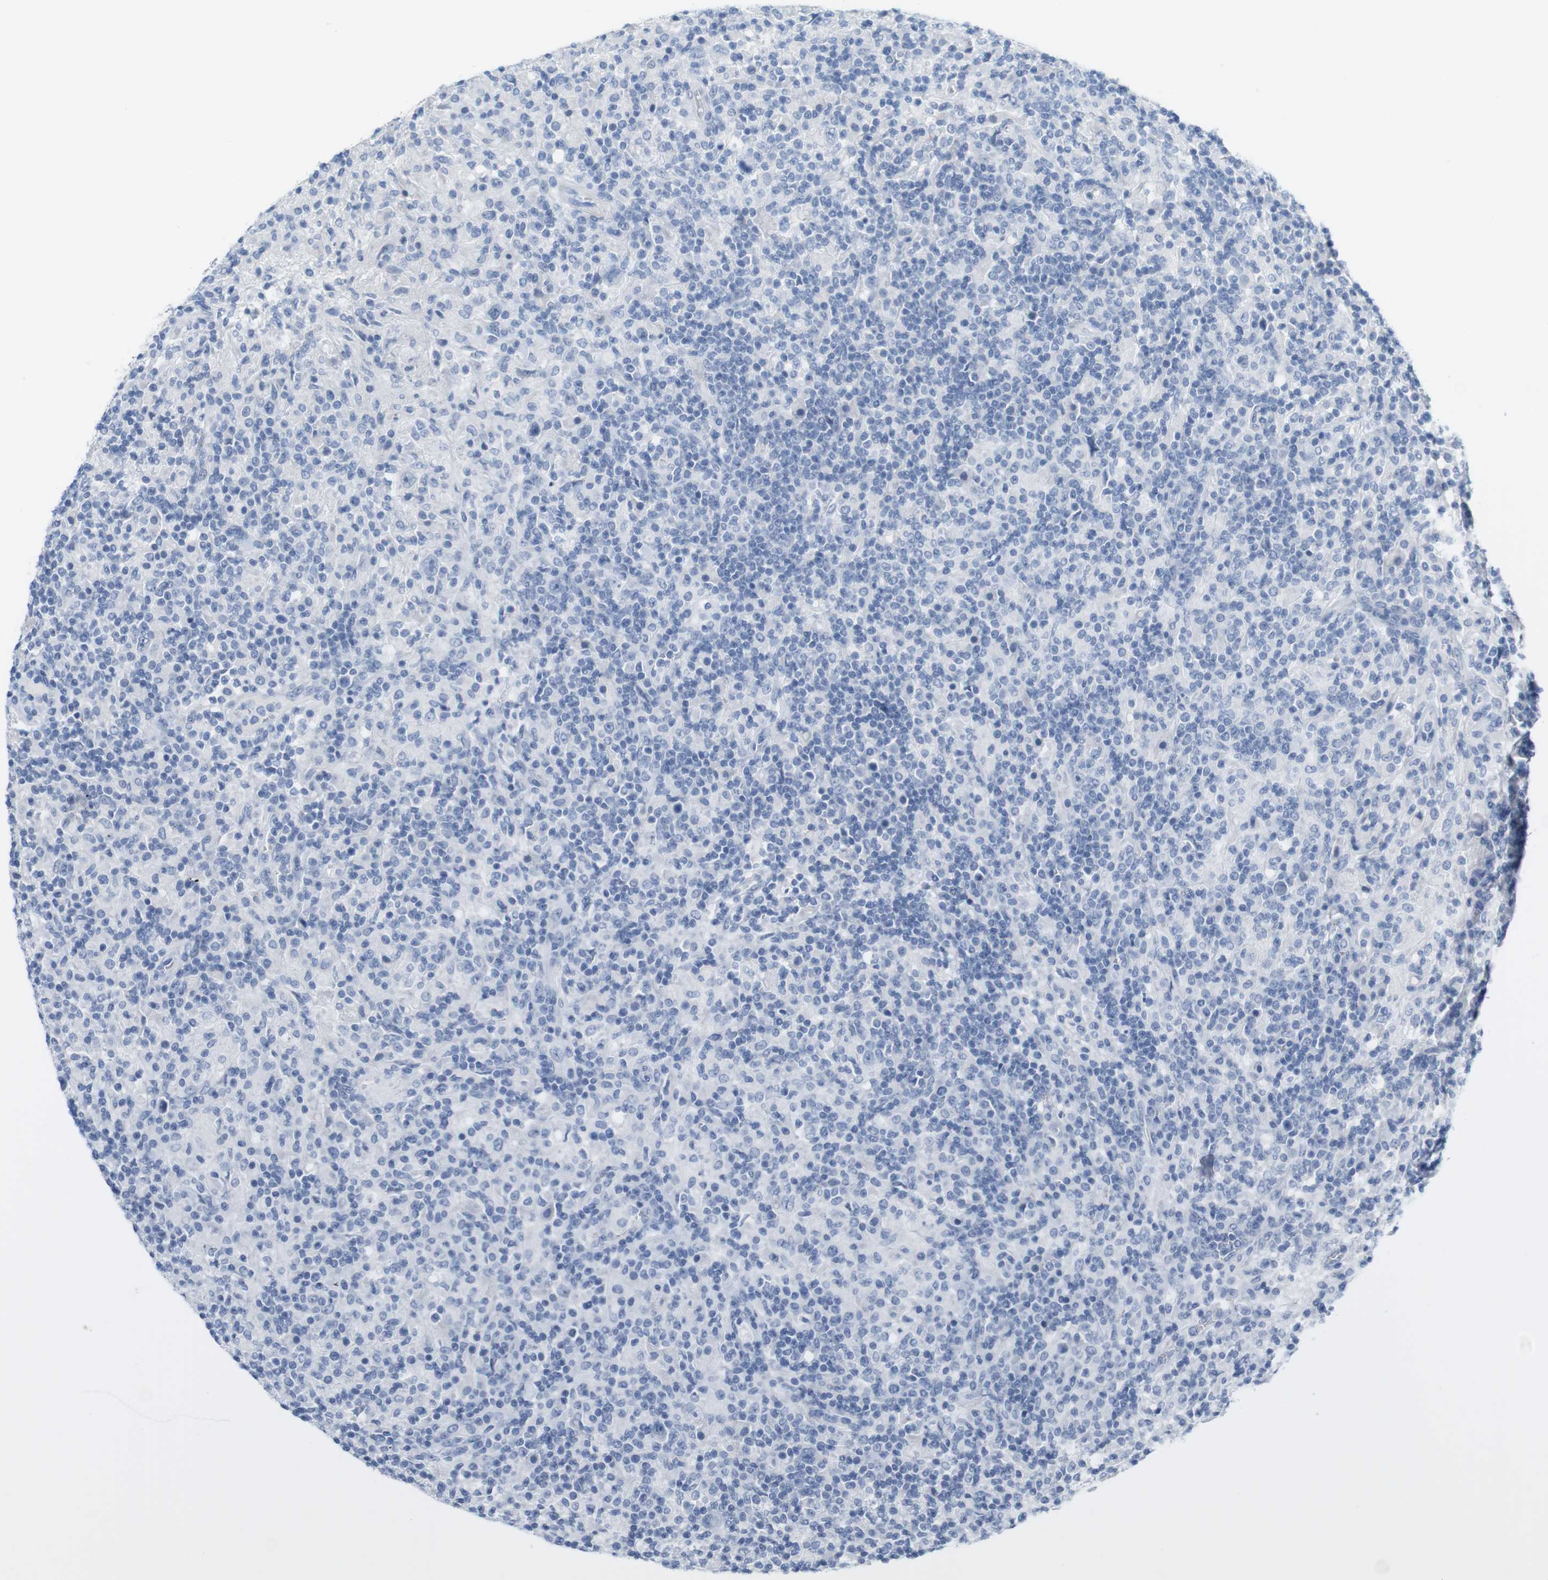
{"staining": {"intensity": "negative", "quantity": "none", "location": "none"}, "tissue": "lymphoma", "cell_type": "Tumor cells", "image_type": "cancer", "snomed": [{"axis": "morphology", "description": "Hodgkin's disease, NOS"}, {"axis": "topography", "description": "Lymph node"}], "caption": "IHC of lymphoma displays no positivity in tumor cells. Brightfield microscopy of immunohistochemistry (IHC) stained with DAB (brown) and hematoxylin (blue), captured at high magnification.", "gene": "RGS9", "patient": {"sex": "male", "age": 70}}